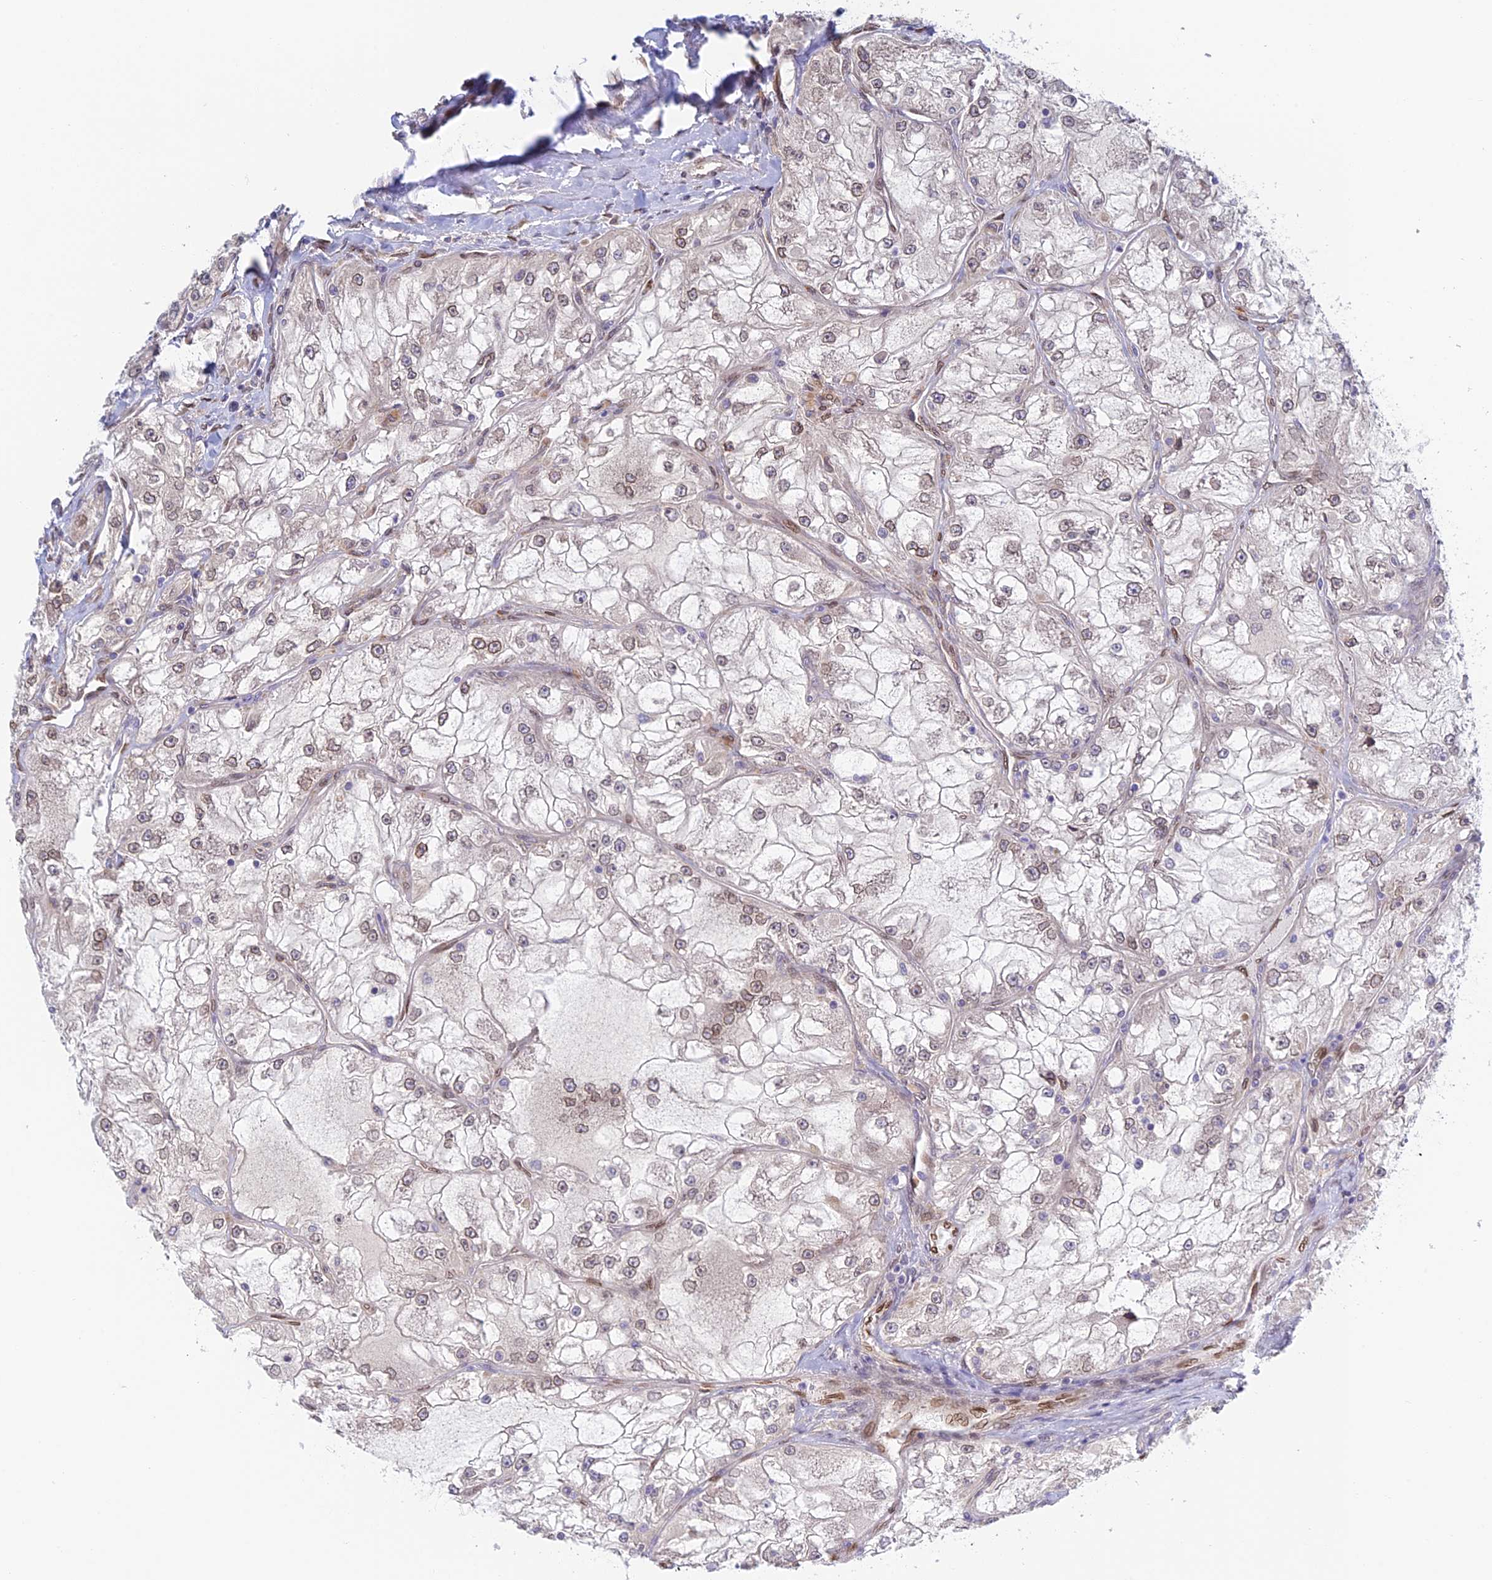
{"staining": {"intensity": "weak", "quantity": "25%-75%", "location": "cytoplasmic/membranous,nuclear"}, "tissue": "renal cancer", "cell_type": "Tumor cells", "image_type": "cancer", "snomed": [{"axis": "morphology", "description": "Adenocarcinoma, NOS"}, {"axis": "topography", "description": "Kidney"}], "caption": "The micrograph displays a brown stain indicating the presence of a protein in the cytoplasmic/membranous and nuclear of tumor cells in renal cancer.", "gene": "SKIC8", "patient": {"sex": "female", "age": 72}}